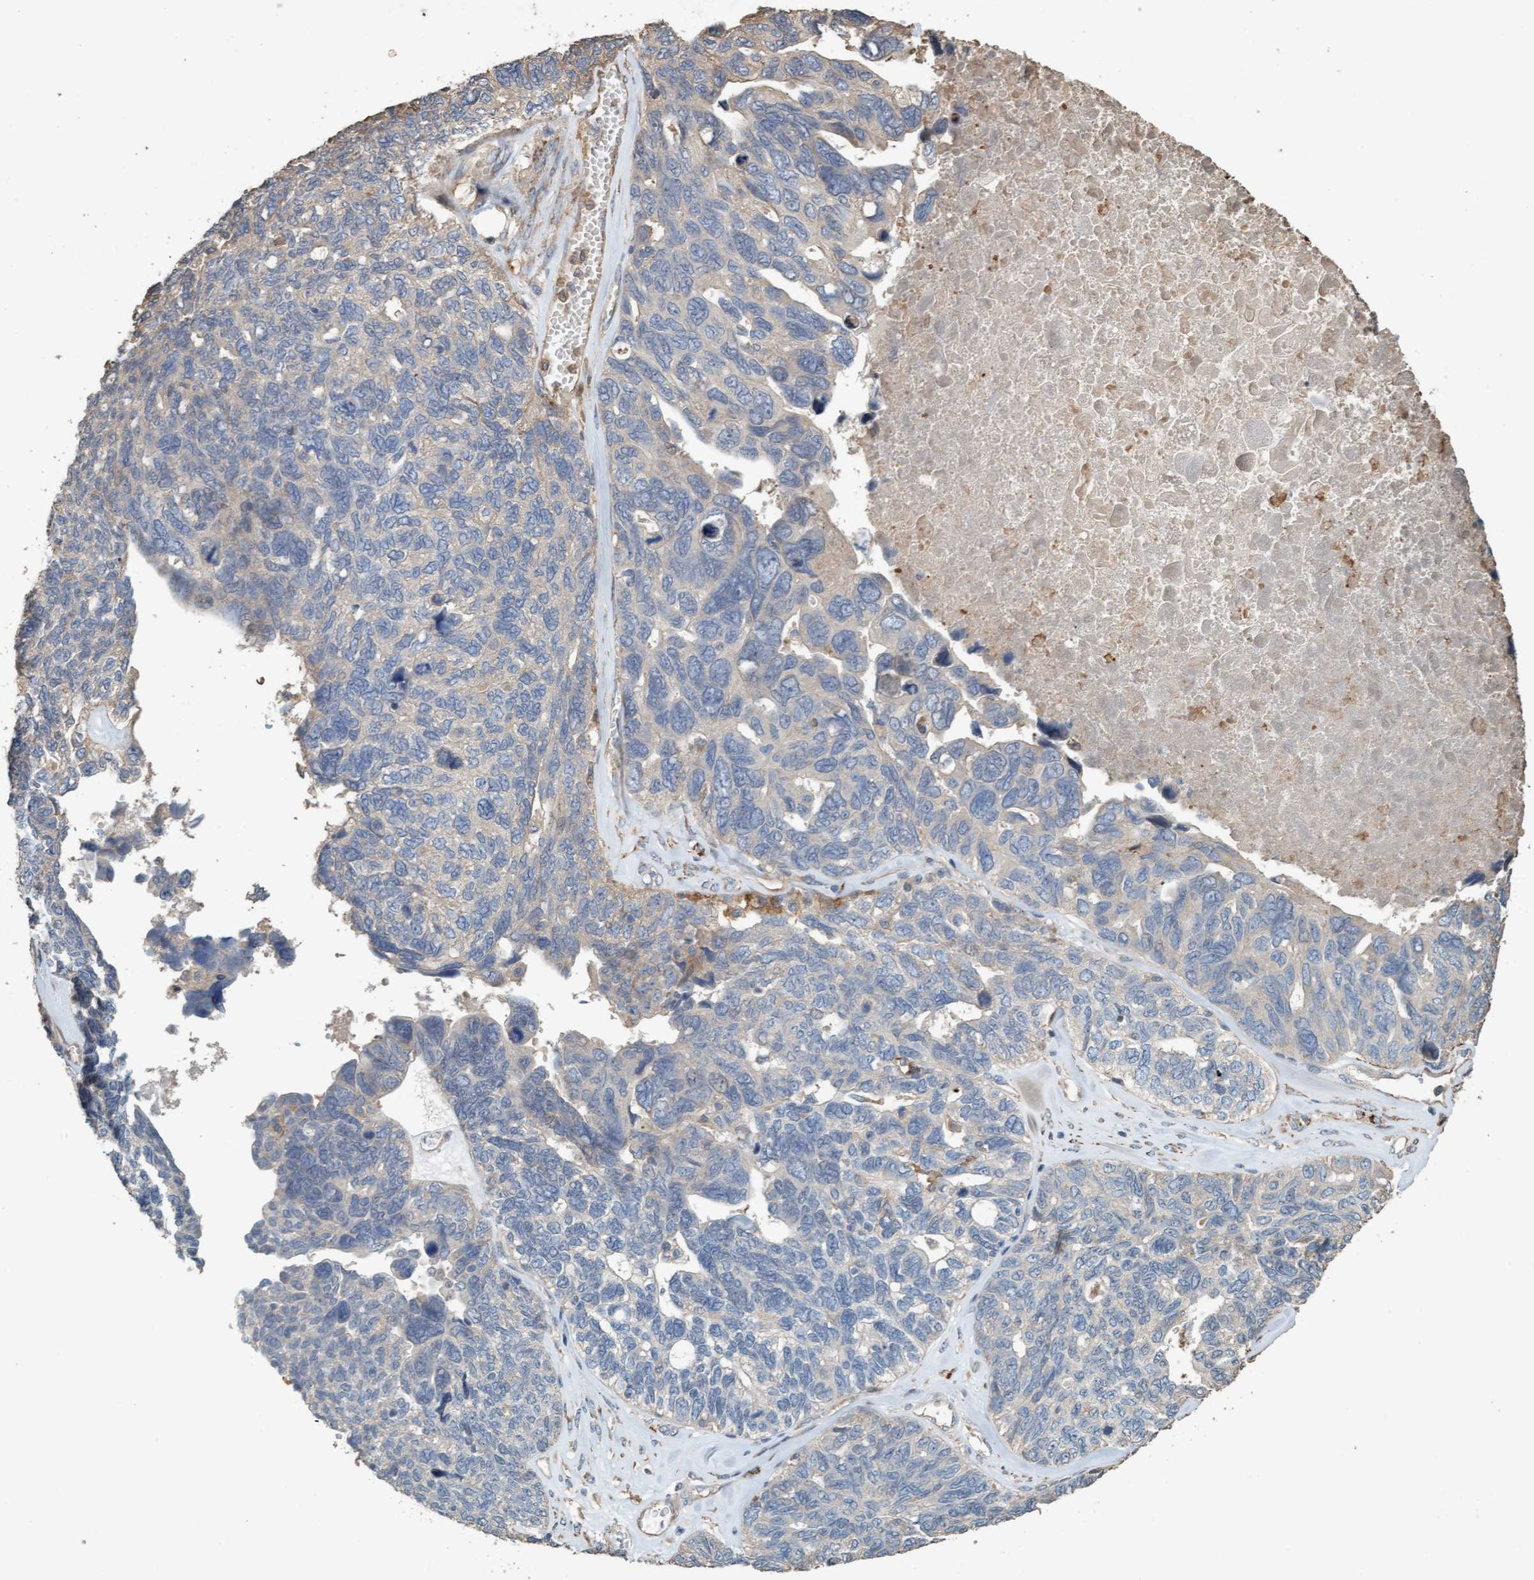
{"staining": {"intensity": "negative", "quantity": "none", "location": "none"}, "tissue": "ovarian cancer", "cell_type": "Tumor cells", "image_type": "cancer", "snomed": [{"axis": "morphology", "description": "Cystadenocarcinoma, serous, NOS"}, {"axis": "topography", "description": "Ovary"}], "caption": "Ovarian serous cystadenocarcinoma stained for a protein using IHC demonstrates no staining tumor cells.", "gene": "LONRF1", "patient": {"sex": "female", "age": 79}}